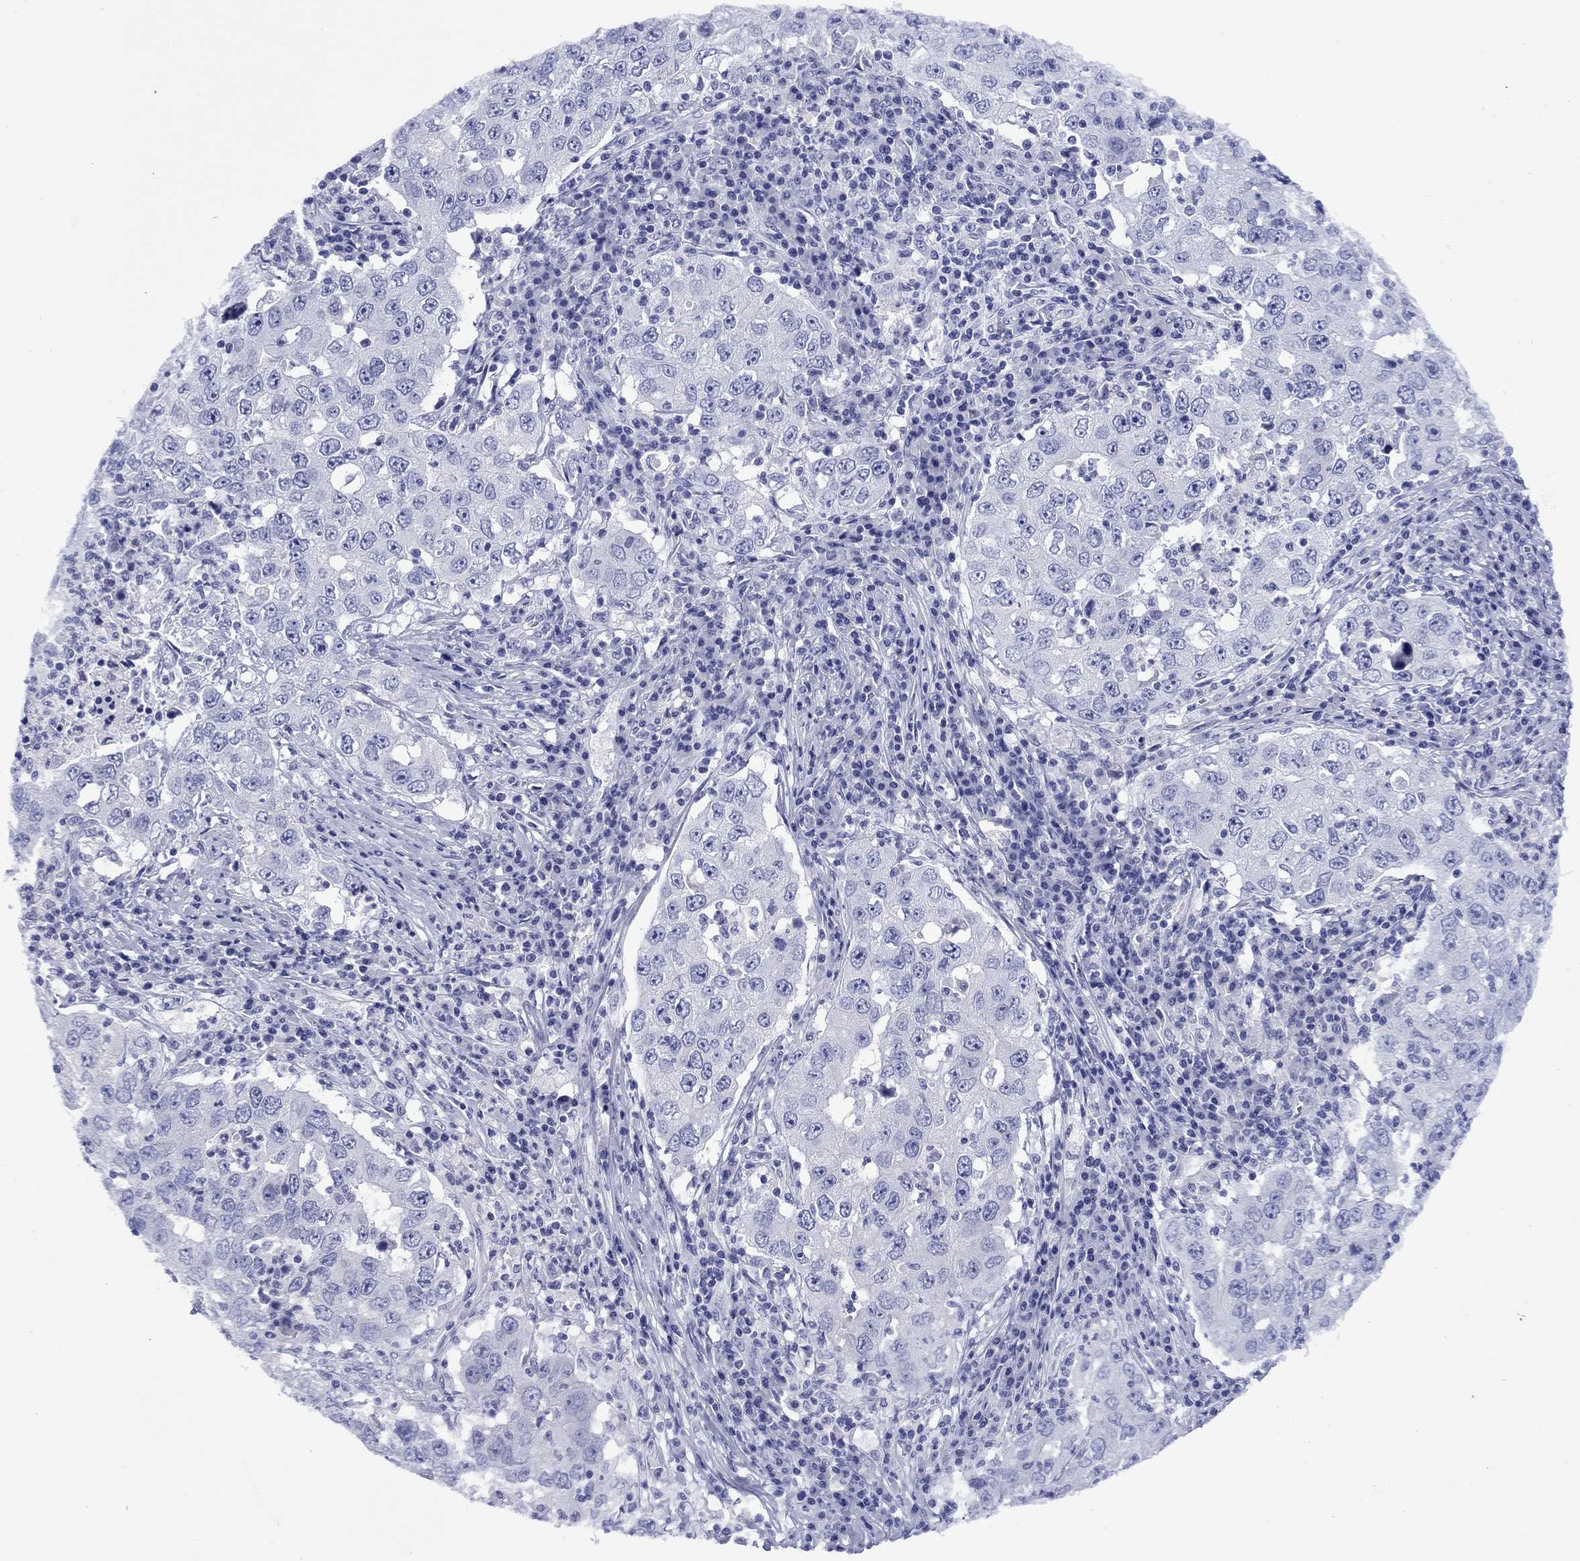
{"staining": {"intensity": "negative", "quantity": "none", "location": "none"}, "tissue": "lung cancer", "cell_type": "Tumor cells", "image_type": "cancer", "snomed": [{"axis": "morphology", "description": "Adenocarcinoma, NOS"}, {"axis": "topography", "description": "Lung"}], "caption": "Tumor cells show no significant protein staining in lung cancer (adenocarcinoma). The staining is performed using DAB brown chromogen with nuclei counter-stained in using hematoxylin.", "gene": "GIP", "patient": {"sex": "male", "age": 73}}